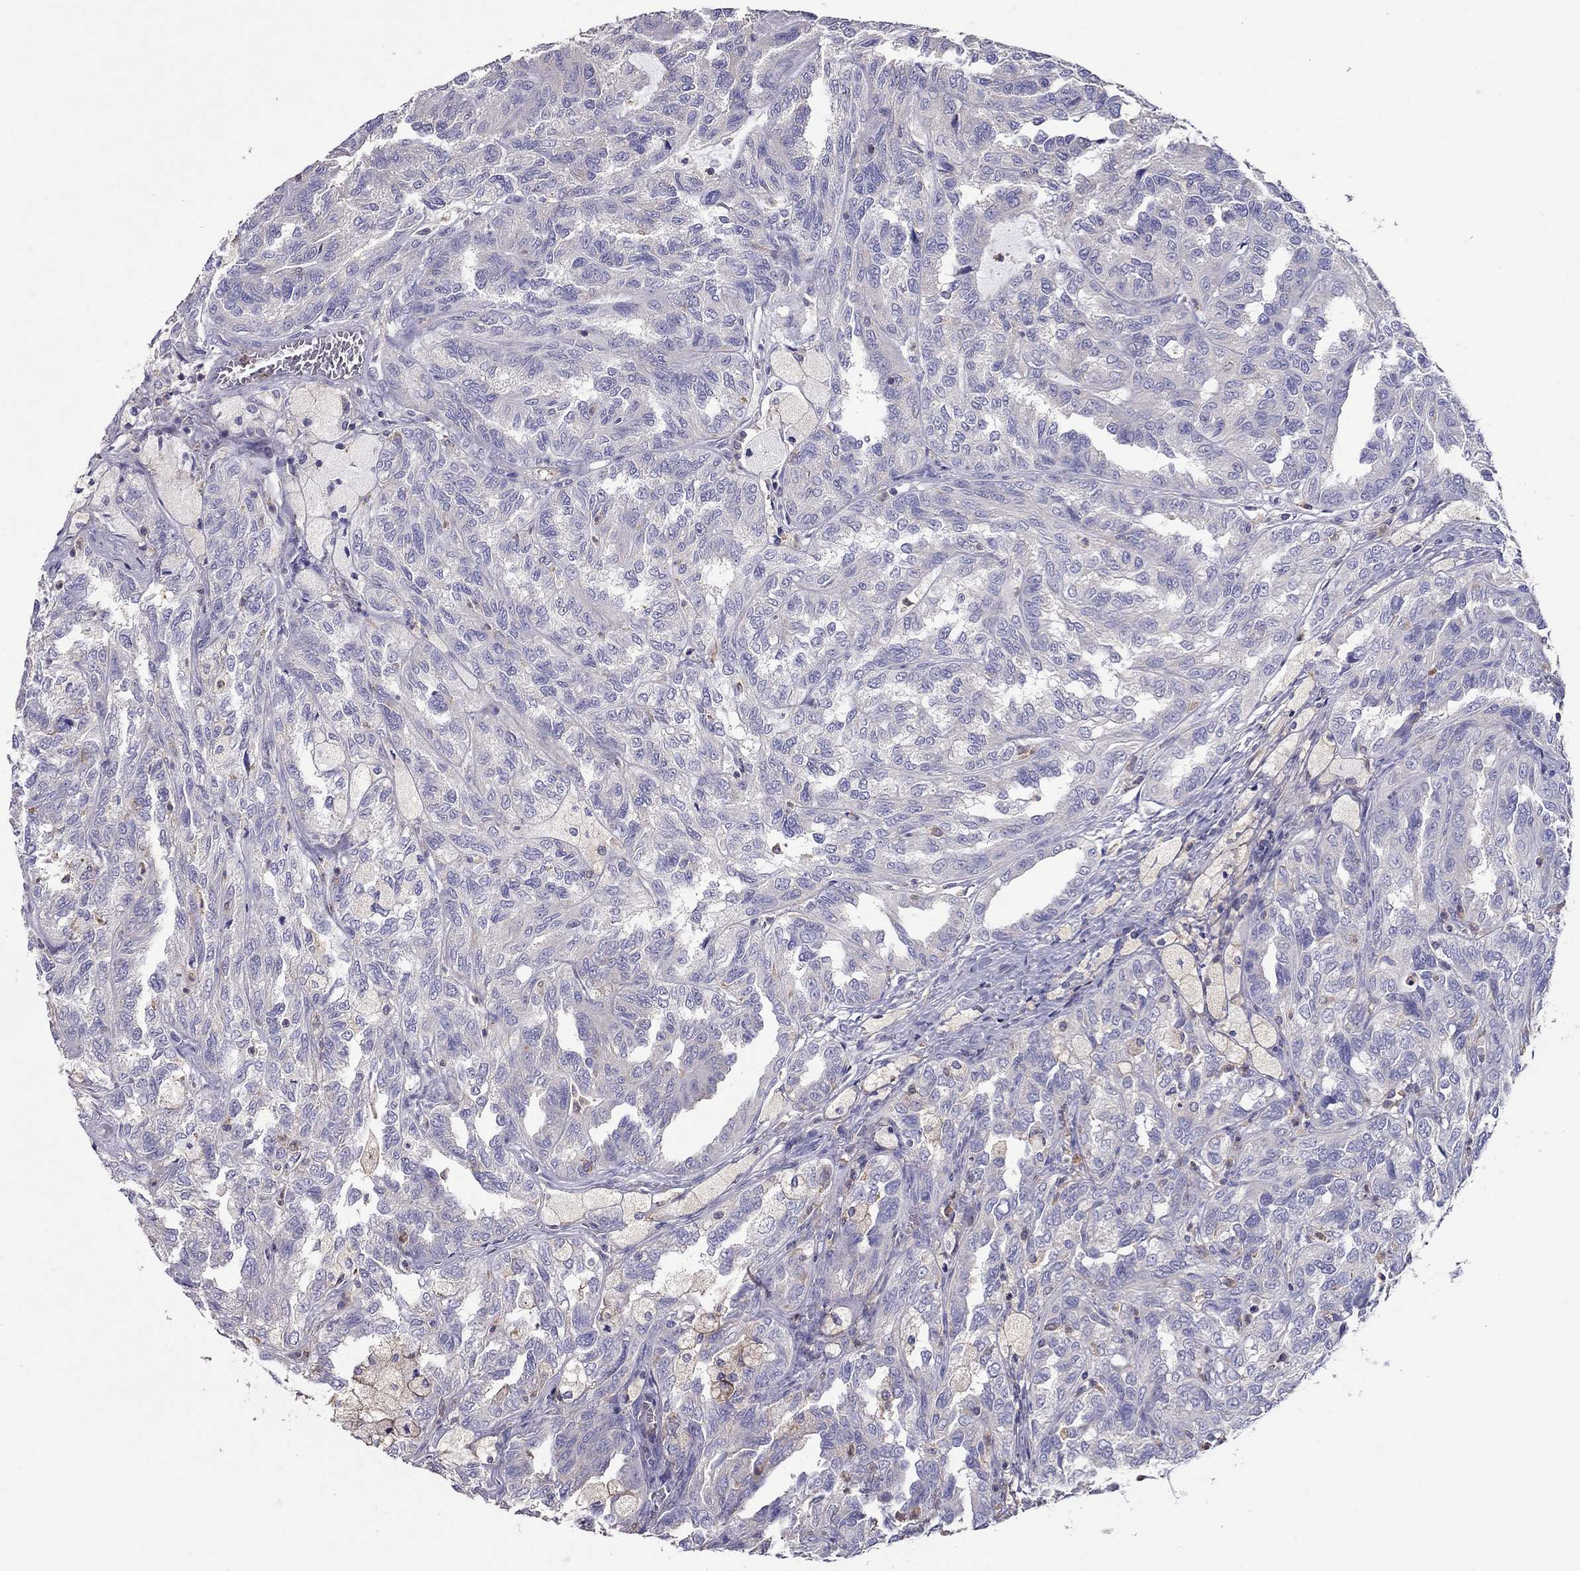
{"staining": {"intensity": "weak", "quantity": "<25%", "location": "cytoplasmic/membranous"}, "tissue": "renal cancer", "cell_type": "Tumor cells", "image_type": "cancer", "snomed": [{"axis": "morphology", "description": "Adenocarcinoma, NOS"}, {"axis": "topography", "description": "Kidney"}], "caption": "This is a photomicrograph of immunohistochemistry (IHC) staining of renal cancer (adenocarcinoma), which shows no staining in tumor cells. (Stains: DAB immunohistochemistry (IHC) with hematoxylin counter stain, Microscopy: brightfield microscopy at high magnification).", "gene": "TEX22", "patient": {"sex": "male", "age": 79}}